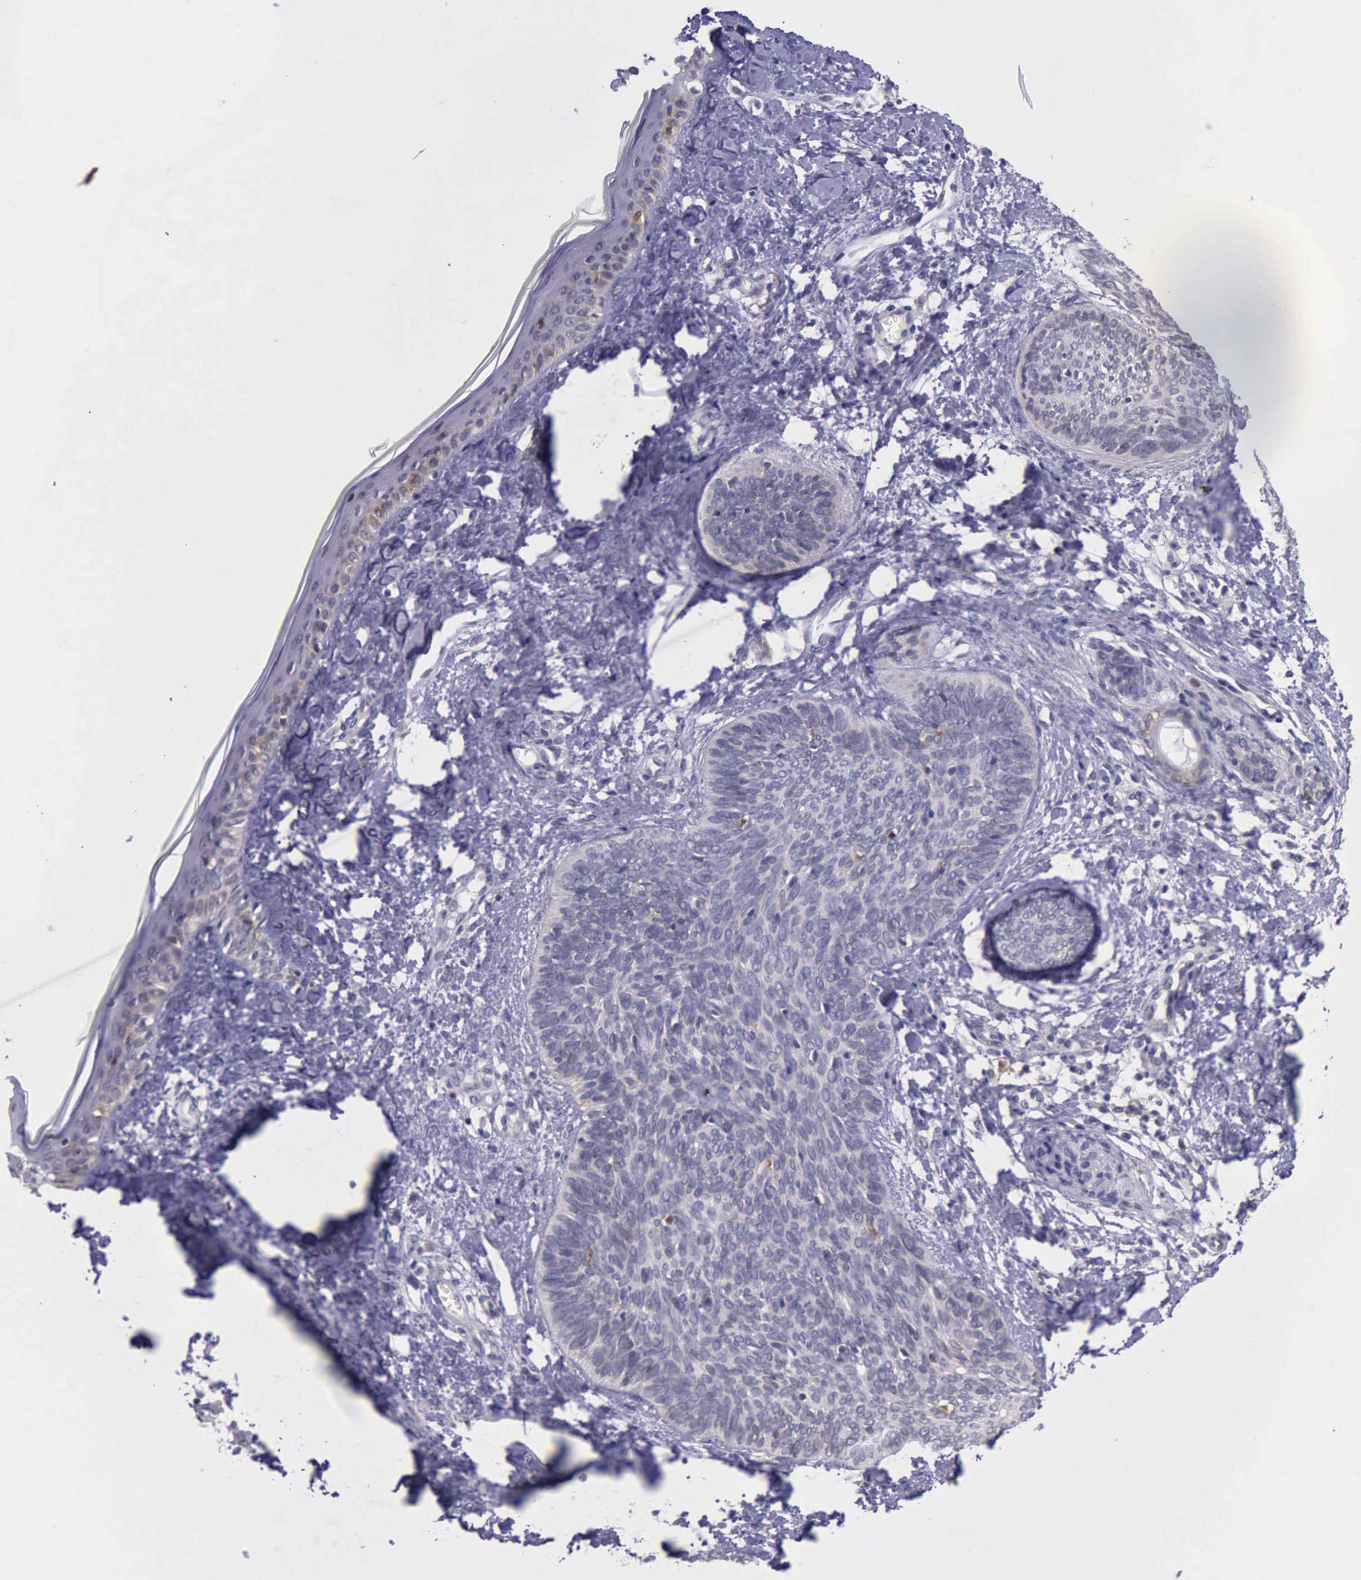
{"staining": {"intensity": "weak", "quantity": "25%-75%", "location": "cytoplasmic/membranous"}, "tissue": "skin cancer", "cell_type": "Tumor cells", "image_type": "cancer", "snomed": [{"axis": "morphology", "description": "Basal cell carcinoma"}, {"axis": "topography", "description": "Skin"}], "caption": "This photomicrograph exhibits immunohistochemistry staining of human skin basal cell carcinoma, with low weak cytoplasmic/membranous expression in about 25%-75% of tumor cells.", "gene": "PLEK2", "patient": {"sex": "female", "age": 81}}